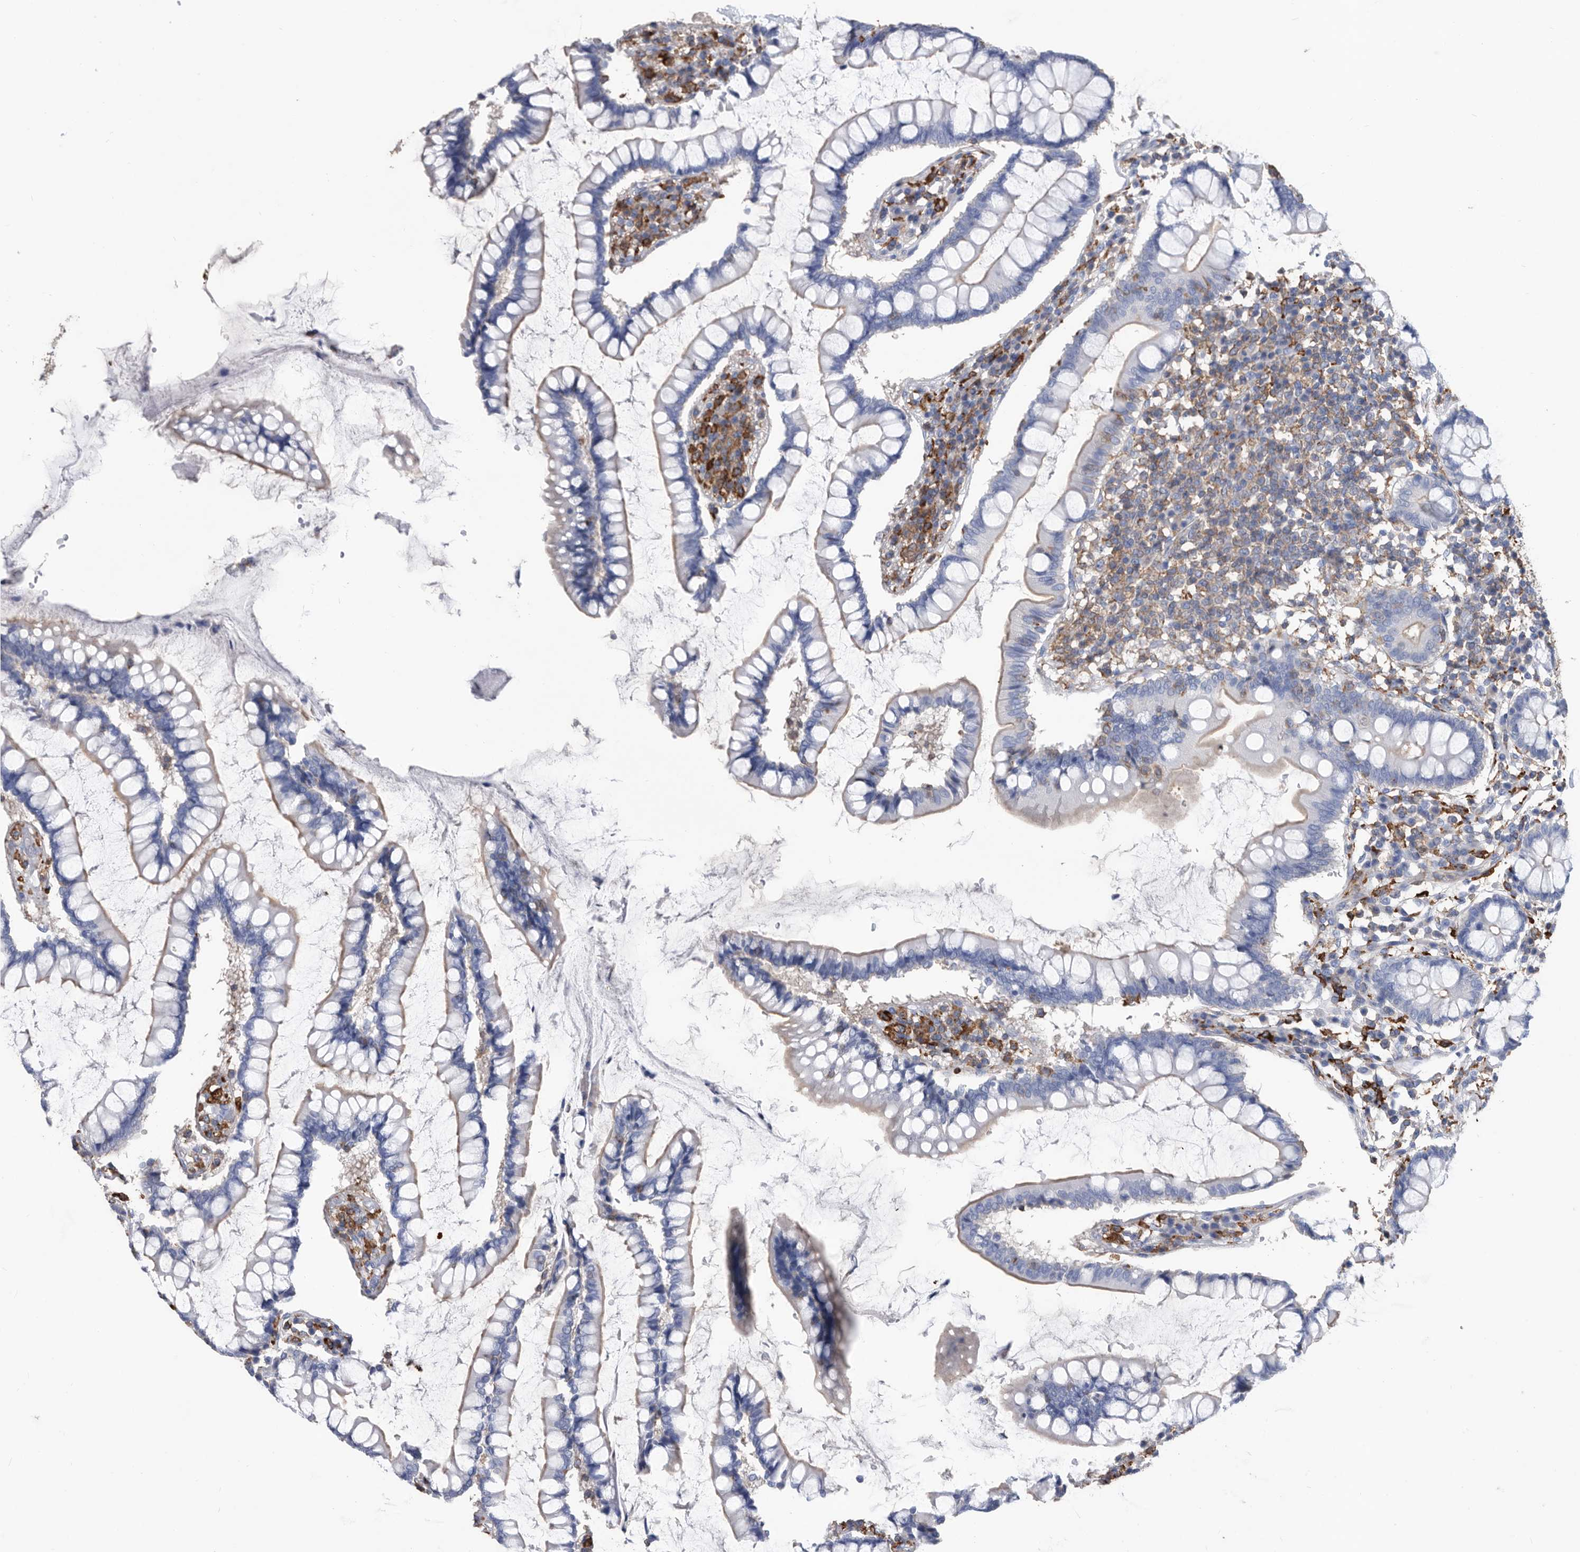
{"staining": {"intensity": "weak", "quantity": ">75%", "location": "cytoplasmic/membranous"}, "tissue": "colon", "cell_type": "Endothelial cells", "image_type": "normal", "snomed": [{"axis": "morphology", "description": "Normal tissue, NOS"}, {"axis": "topography", "description": "Colon"}], "caption": "Weak cytoplasmic/membranous expression is identified in approximately >75% of endothelial cells in normal colon. (DAB = brown stain, brightfield microscopy at high magnification).", "gene": "MS4A4A", "patient": {"sex": "female", "age": 79}}